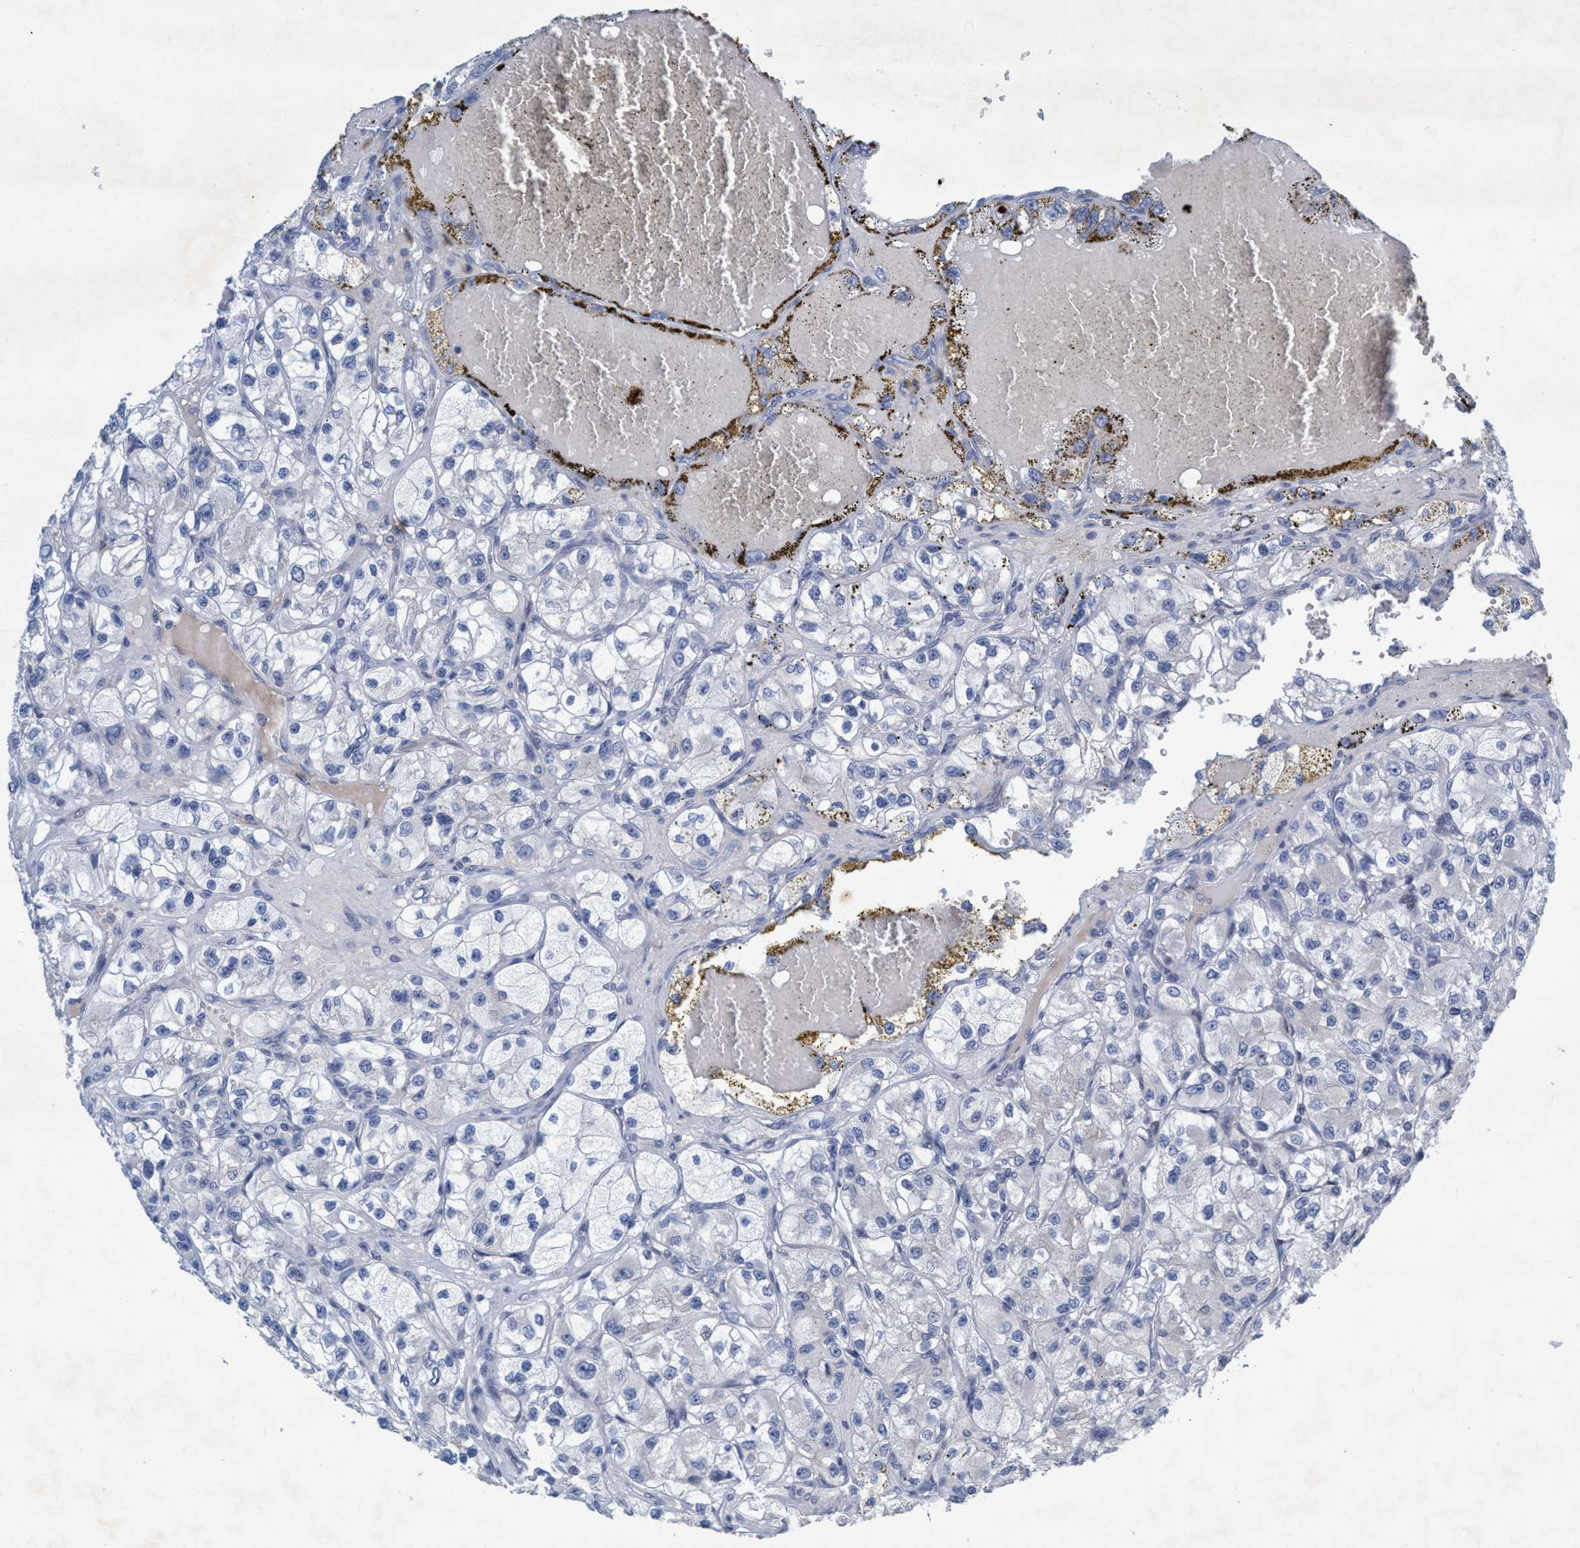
{"staining": {"intensity": "negative", "quantity": "none", "location": "none"}, "tissue": "renal cancer", "cell_type": "Tumor cells", "image_type": "cancer", "snomed": [{"axis": "morphology", "description": "Adenocarcinoma, NOS"}, {"axis": "topography", "description": "Kidney"}], "caption": "High power microscopy histopathology image of an IHC photomicrograph of renal cancer (adenocarcinoma), revealing no significant positivity in tumor cells.", "gene": "RNF208", "patient": {"sex": "female", "age": 57}}